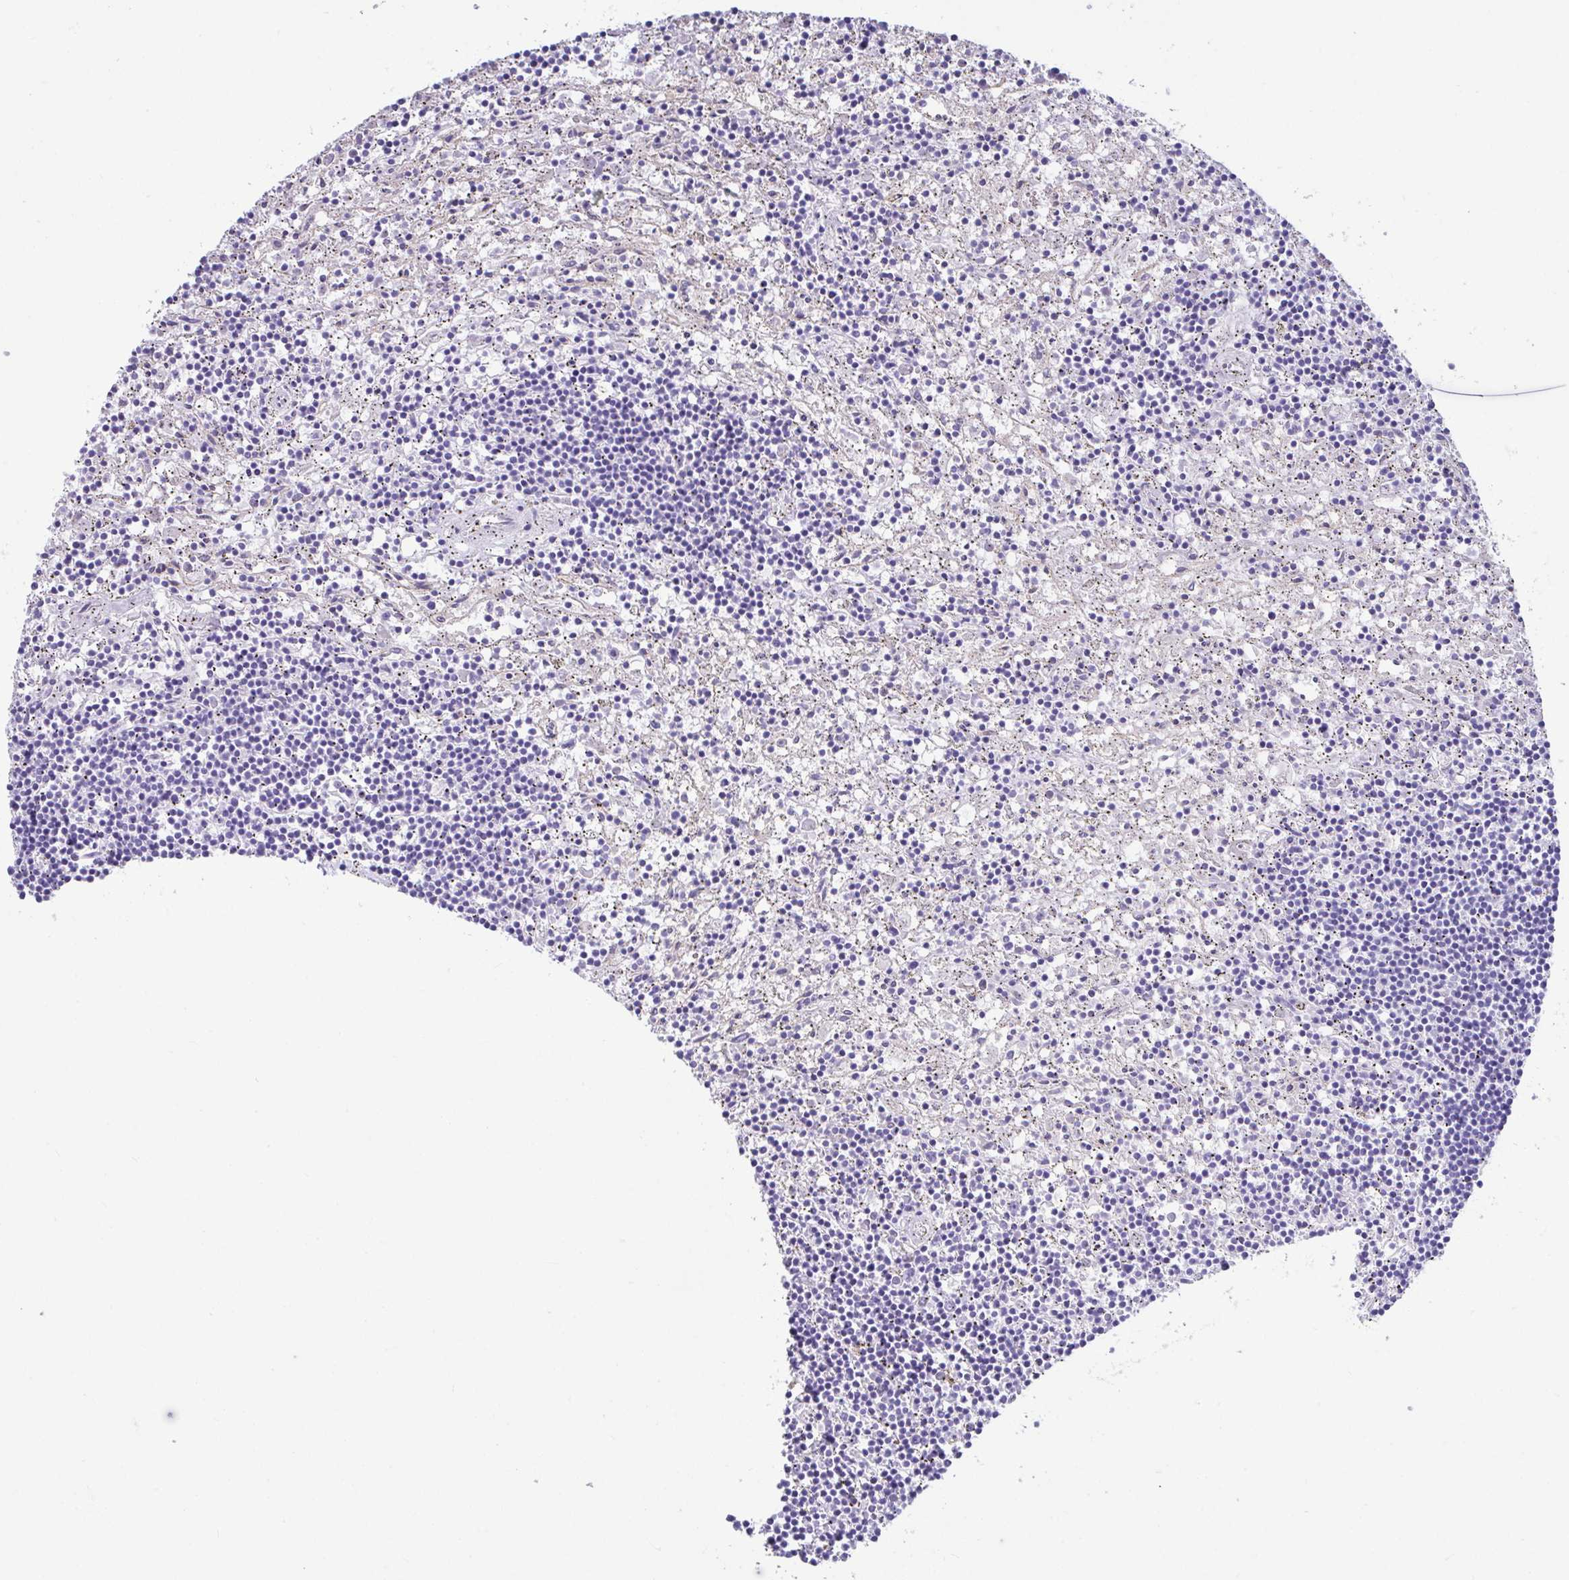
{"staining": {"intensity": "negative", "quantity": "none", "location": "none"}, "tissue": "lymphoma", "cell_type": "Tumor cells", "image_type": "cancer", "snomed": [{"axis": "morphology", "description": "Malignant lymphoma, non-Hodgkin's type, Low grade"}, {"axis": "topography", "description": "Spleen"}], "caption": "High power microscopy photomicrograph of an immunohistochemistry (IHC) photomicrograph of malignant lymphoma, non-Hodgkin's type (low-grade), revealing no significant staining in tumor cells.", "gene": "ZNF813", "patient": {"sex": "male", "age": 76}}